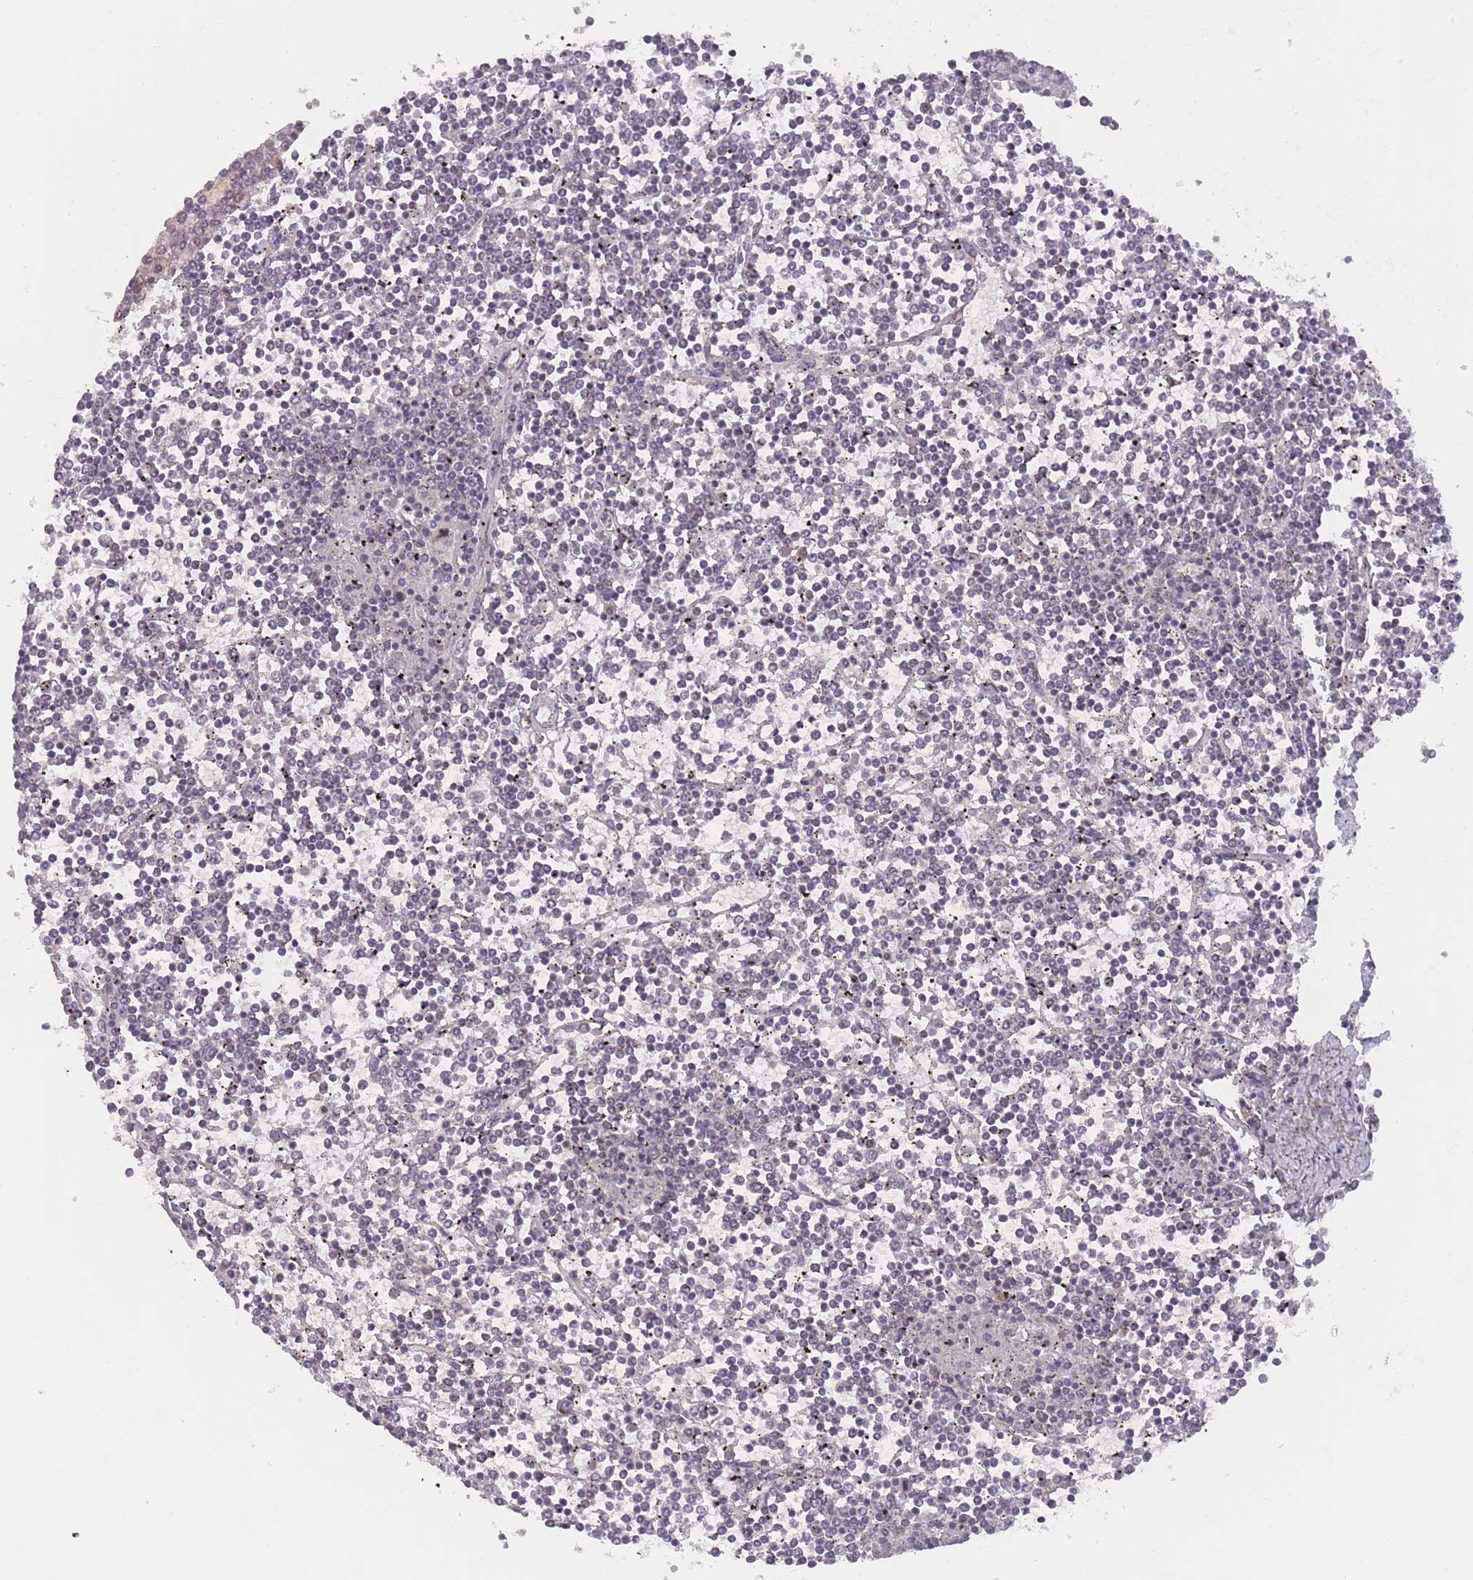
{"staining": {"intensity": "negative", "quantity": "none", "location": "none"}, "tissue": "lymphoma", "cell_type": "Tumor cells", "image_type": "cancer", "snomed": [{"axis": "morphology", "description": "Malignant lymphoma, non-Hodgkin's type, Low grade"}, {"axis": "topography", "description": "Spleen"}], "caption": "Immunohistochemistry (IHC) histopathology image of lymphoma stained for a protein (brown), which exhibits no positivity in tumor cells. (Brightfield microscopy of DAB IHC at high magnification).", "gene": "MRI1", "patient": {"sex": "female", "age": 19}}